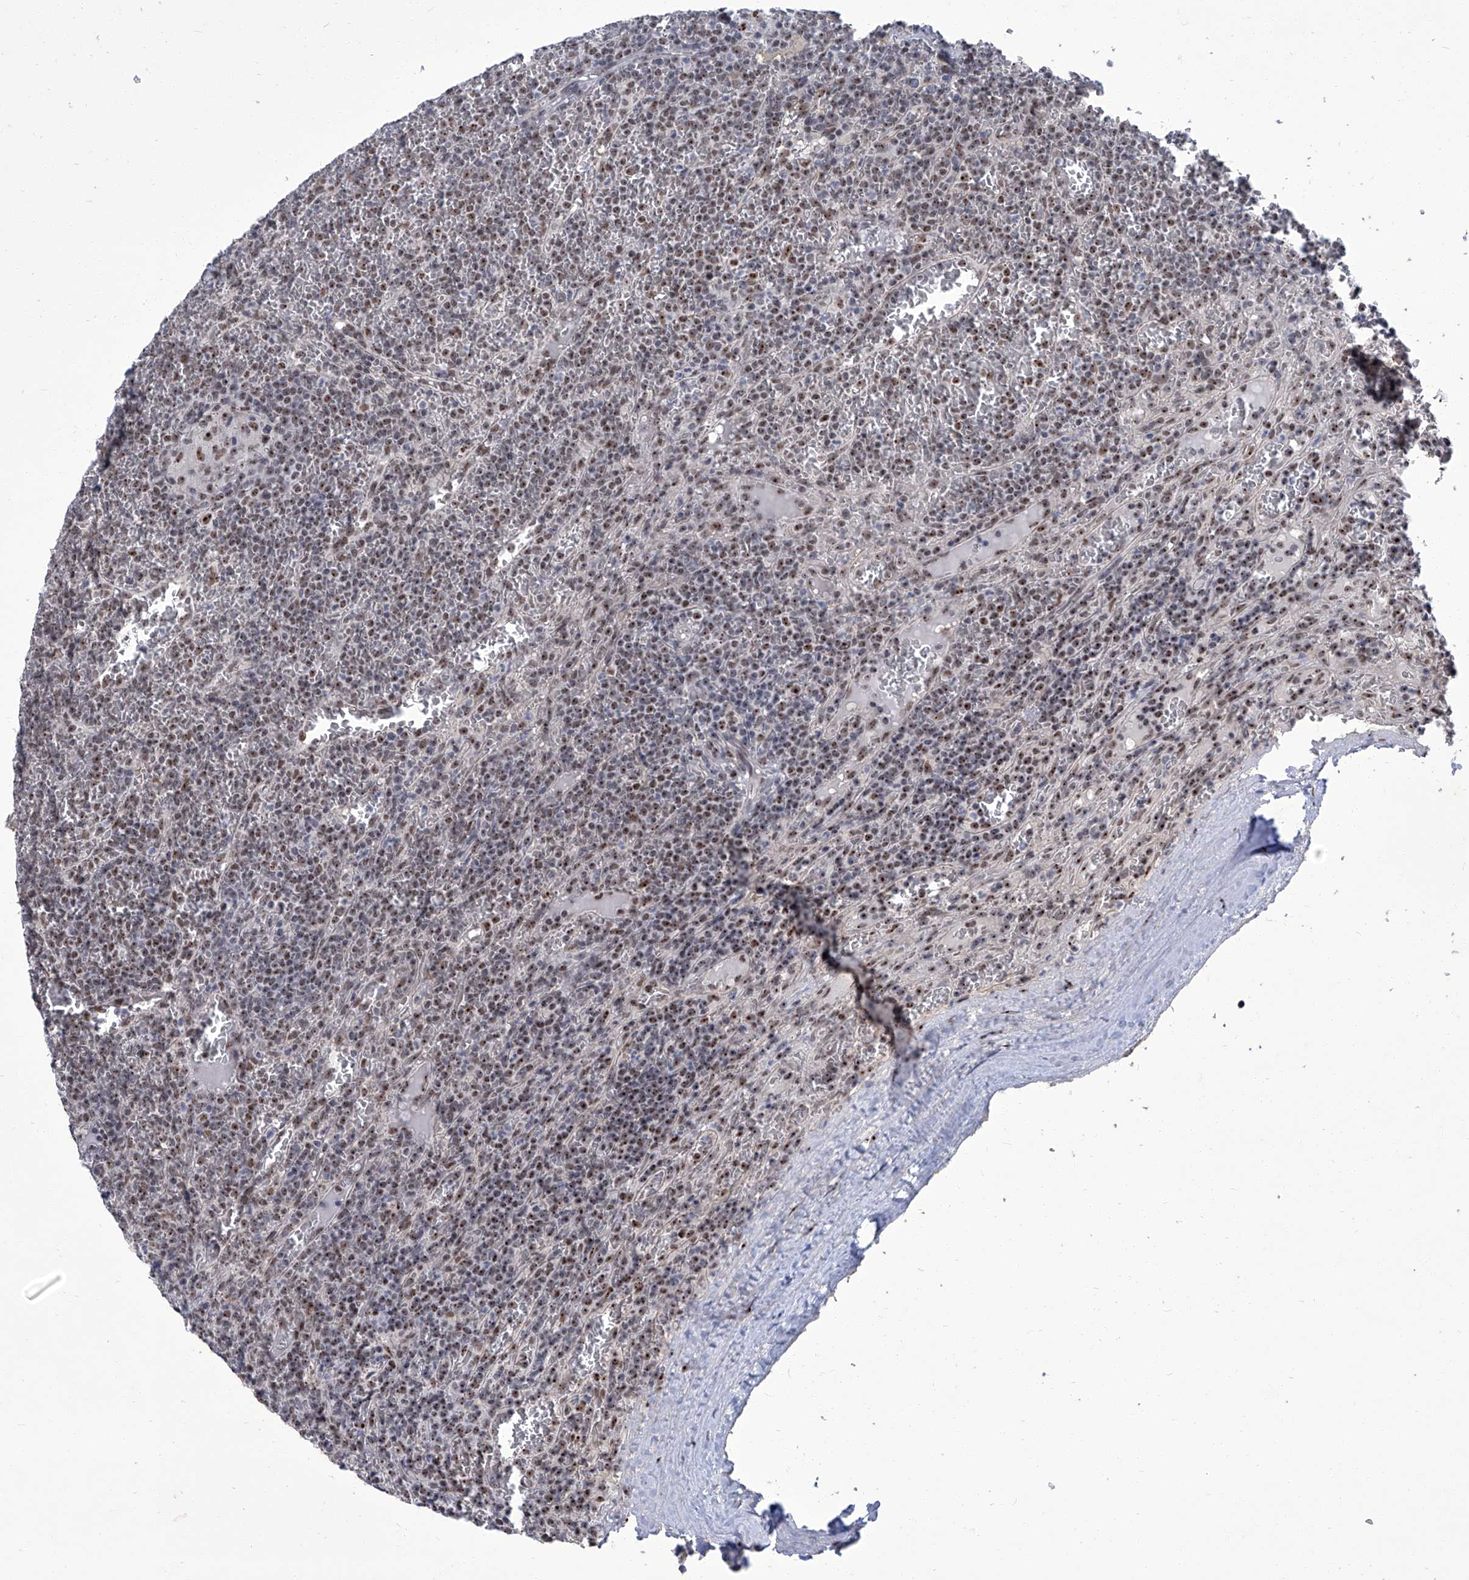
{"staining": {"intensity": "moderate", "quantity": "25%-75%", "location": "nuclear"}, "tissue": "lymphoma", "cell_type": "Tumor cells", "image_type": "cancer", "snomed": [{"axis": "morphology", "description": "Malignant lymphoma, non-Hodgkin's type, Low grade"}, {"axis": "topography", "description": "Spleen"}], "caption": "Protein analysis of low-grade malignant lymphoma, non-Hodgkin's type tissue reveals moderate nuclear staining in approximately 25%-75% of tumor cells.", "gene": "CMTR1", "patient": {"sex": "female", "age": 19}}